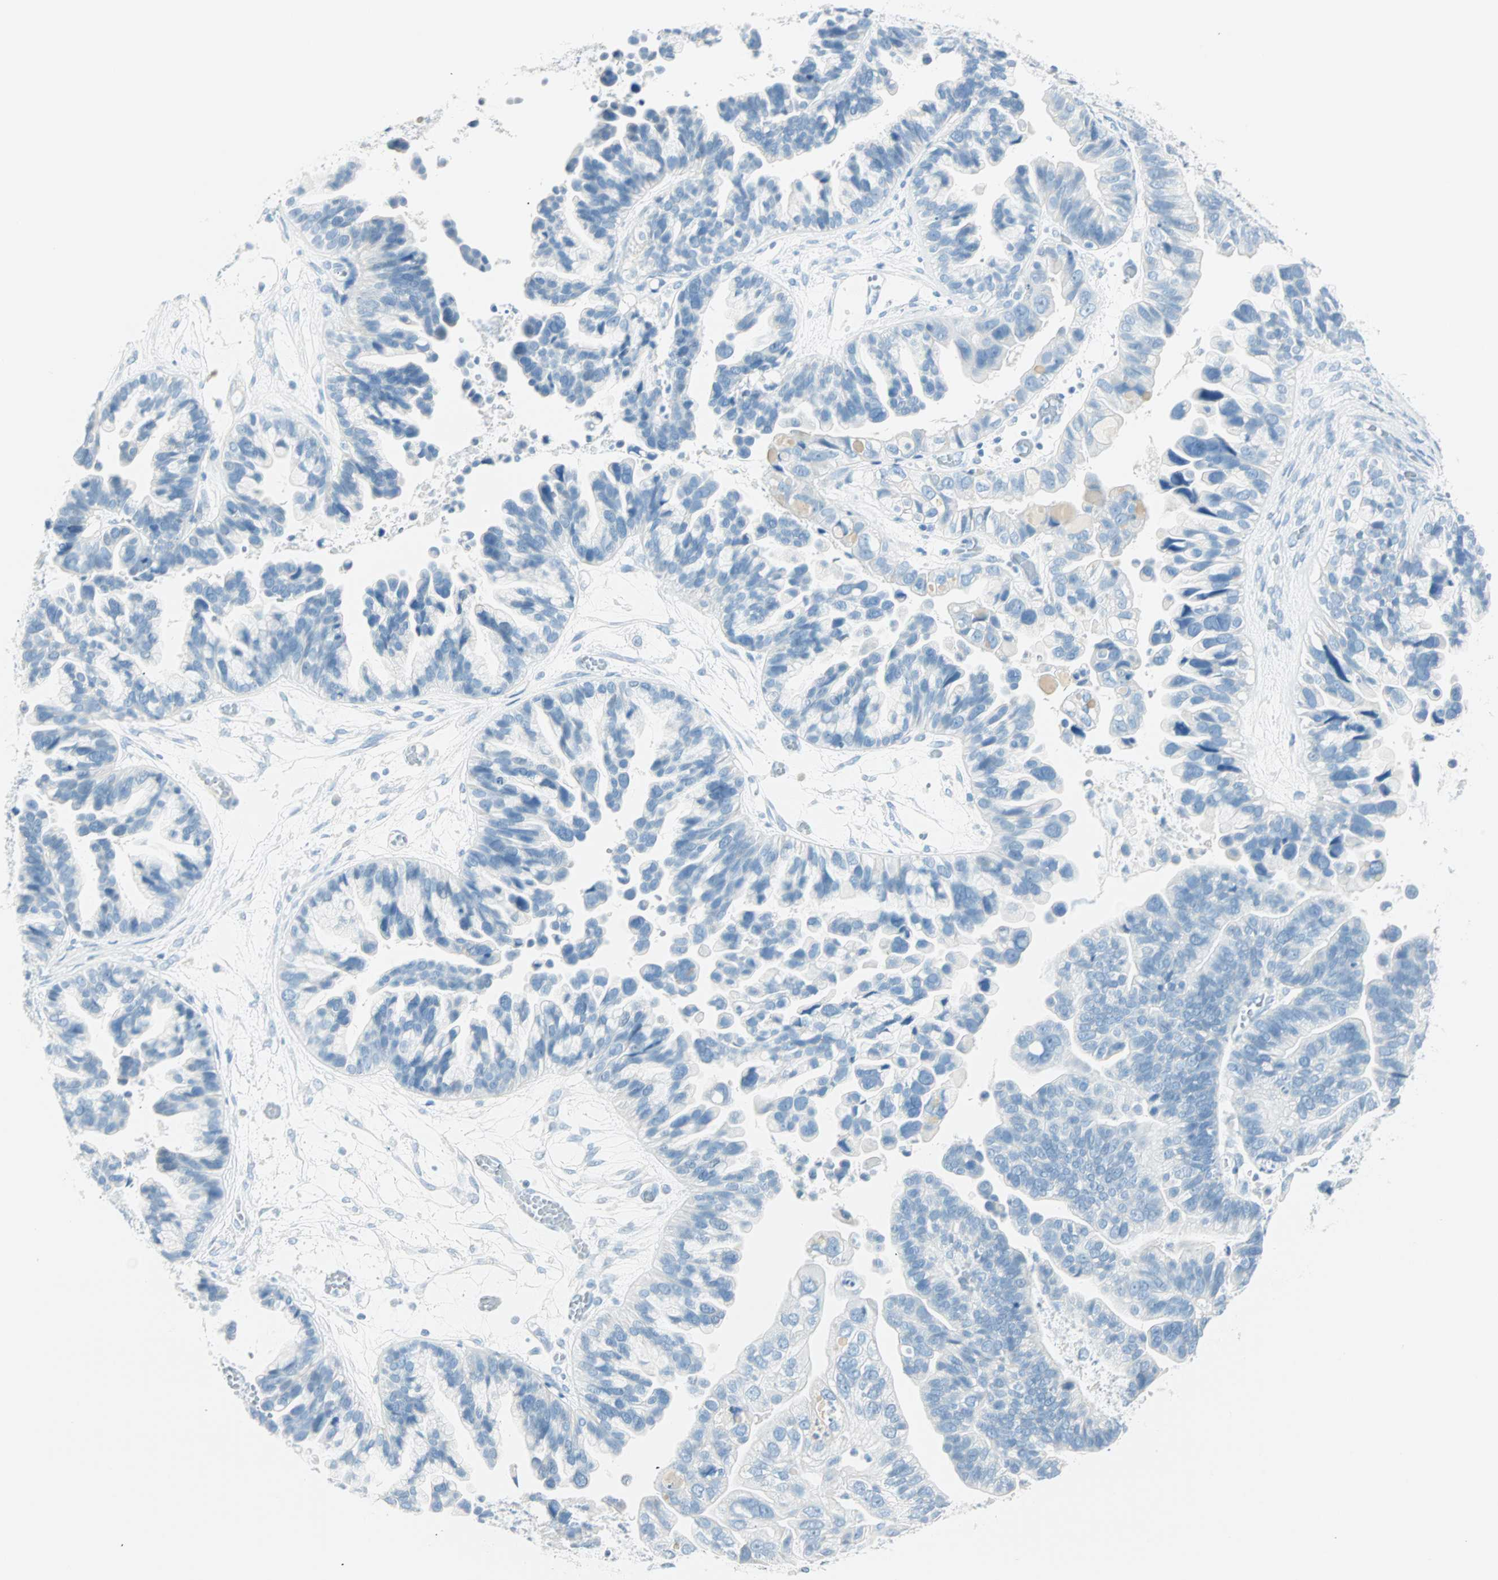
{"staining": {"intensity": "negative", "quantity": "none", "location": "none"}, "tissue": "ovarian cancer", "cell_type": "Tumor cells", "image_type": "cancer", "snomed": [{"axis": "morphology", "description": "Cystadenocarcinoma, serous, NOS"}, {"axis": "topography", "description": "Ovary"}], "caption": "Tumor cells are negative for brown protein staining in ovarian serous cystadenocarcinoma.", "gene": "NES", "patient": {"sex": "female", "age": 56}}